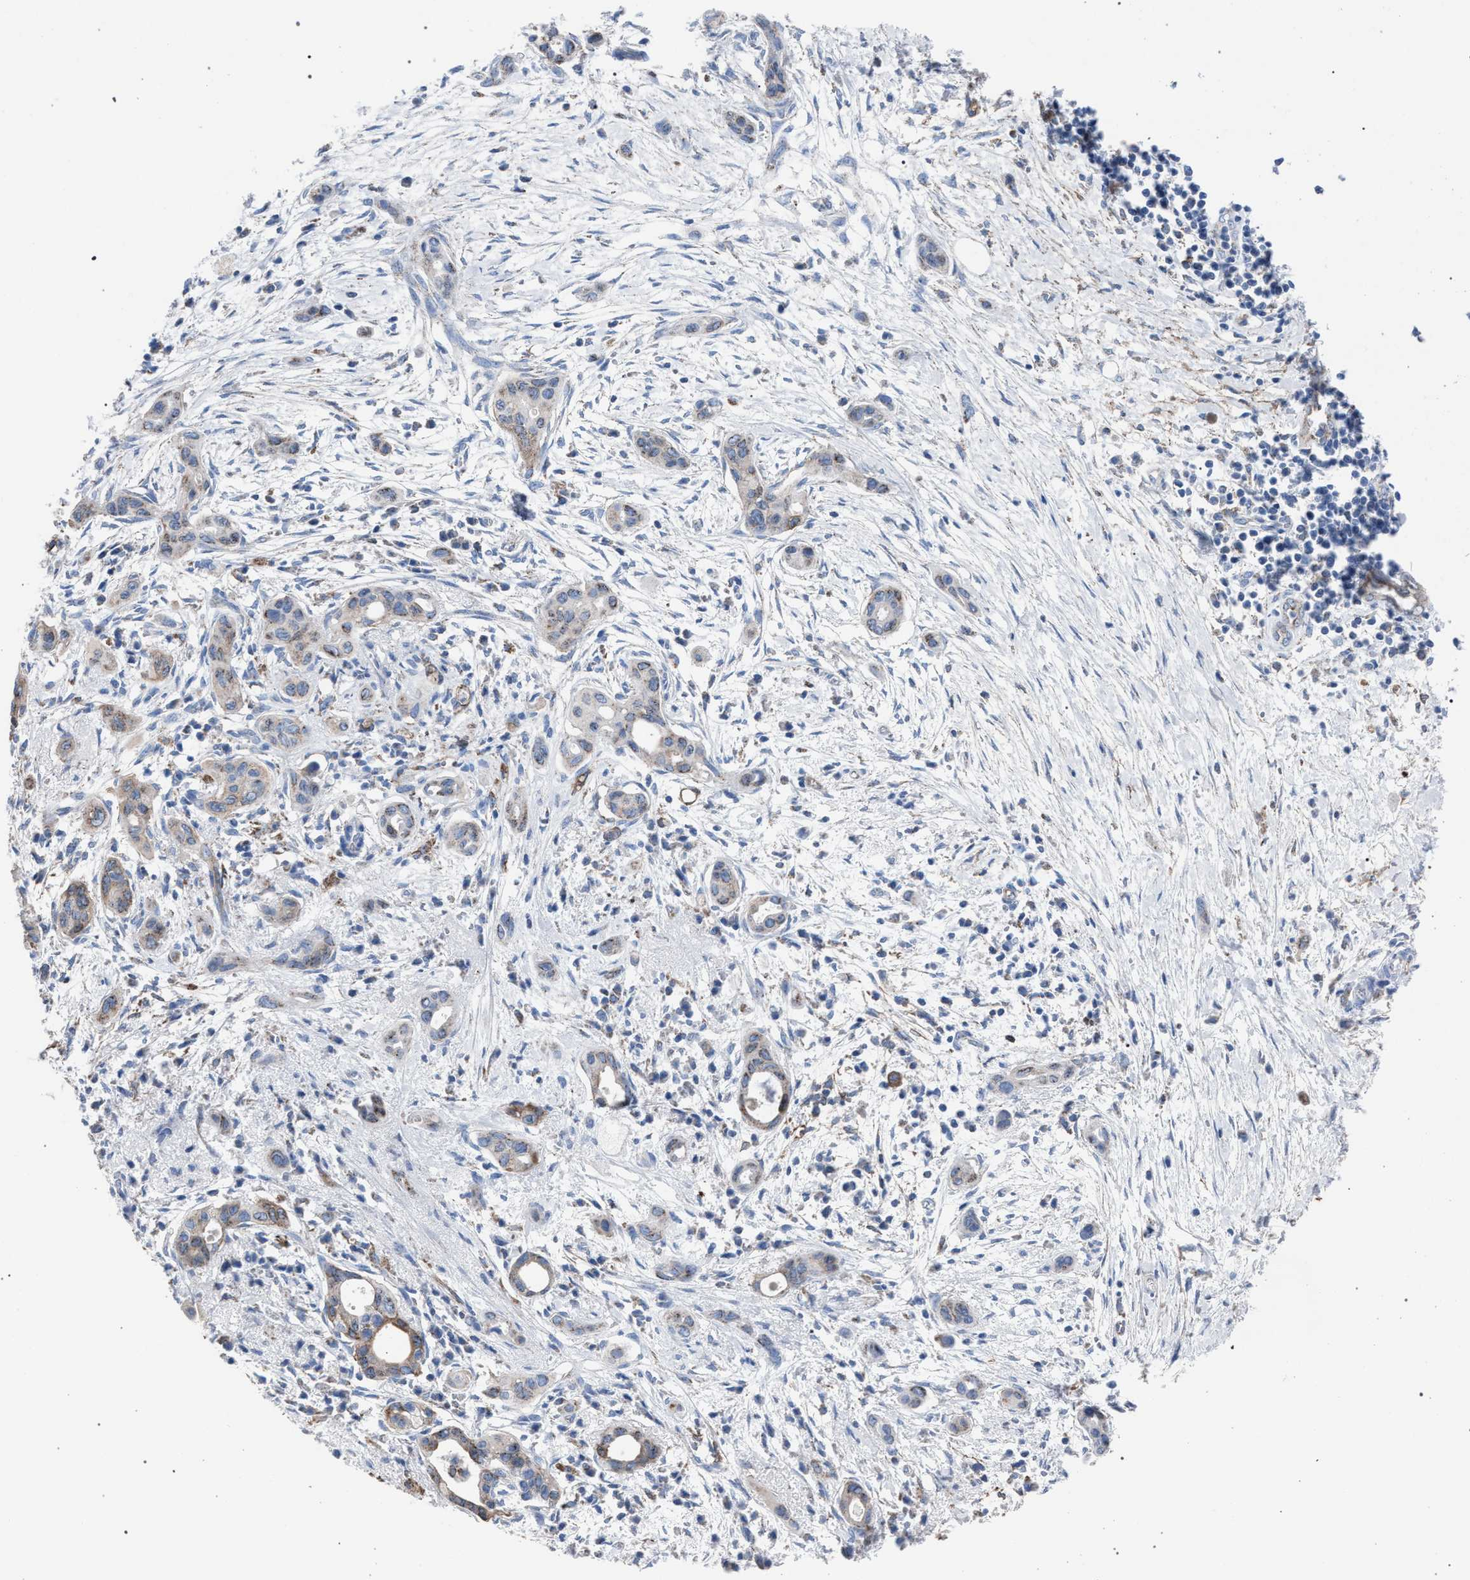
{"staining": {"intensity": "weak", "quantity": "25%-75%", "location": "cytoplasmic/membranous"}, "tissue": "pancreatic cancer", "cell_type": "Tumor cells", "image_type": "cancer", "snomed": [{"axis": "morphology", "description": "Adenocarcinoma, NOS"}, {"axis": "topography", "description": "Pancreas"}], "caption": "Immunohistochemical staining of pancreatic cancer demonstrates low levels of weak cytoplasmic/membranous staining in about 25%-75% of tumor cells.", "gene": "HSD17B4", "patient": {"sex": "male", "age": 59}}